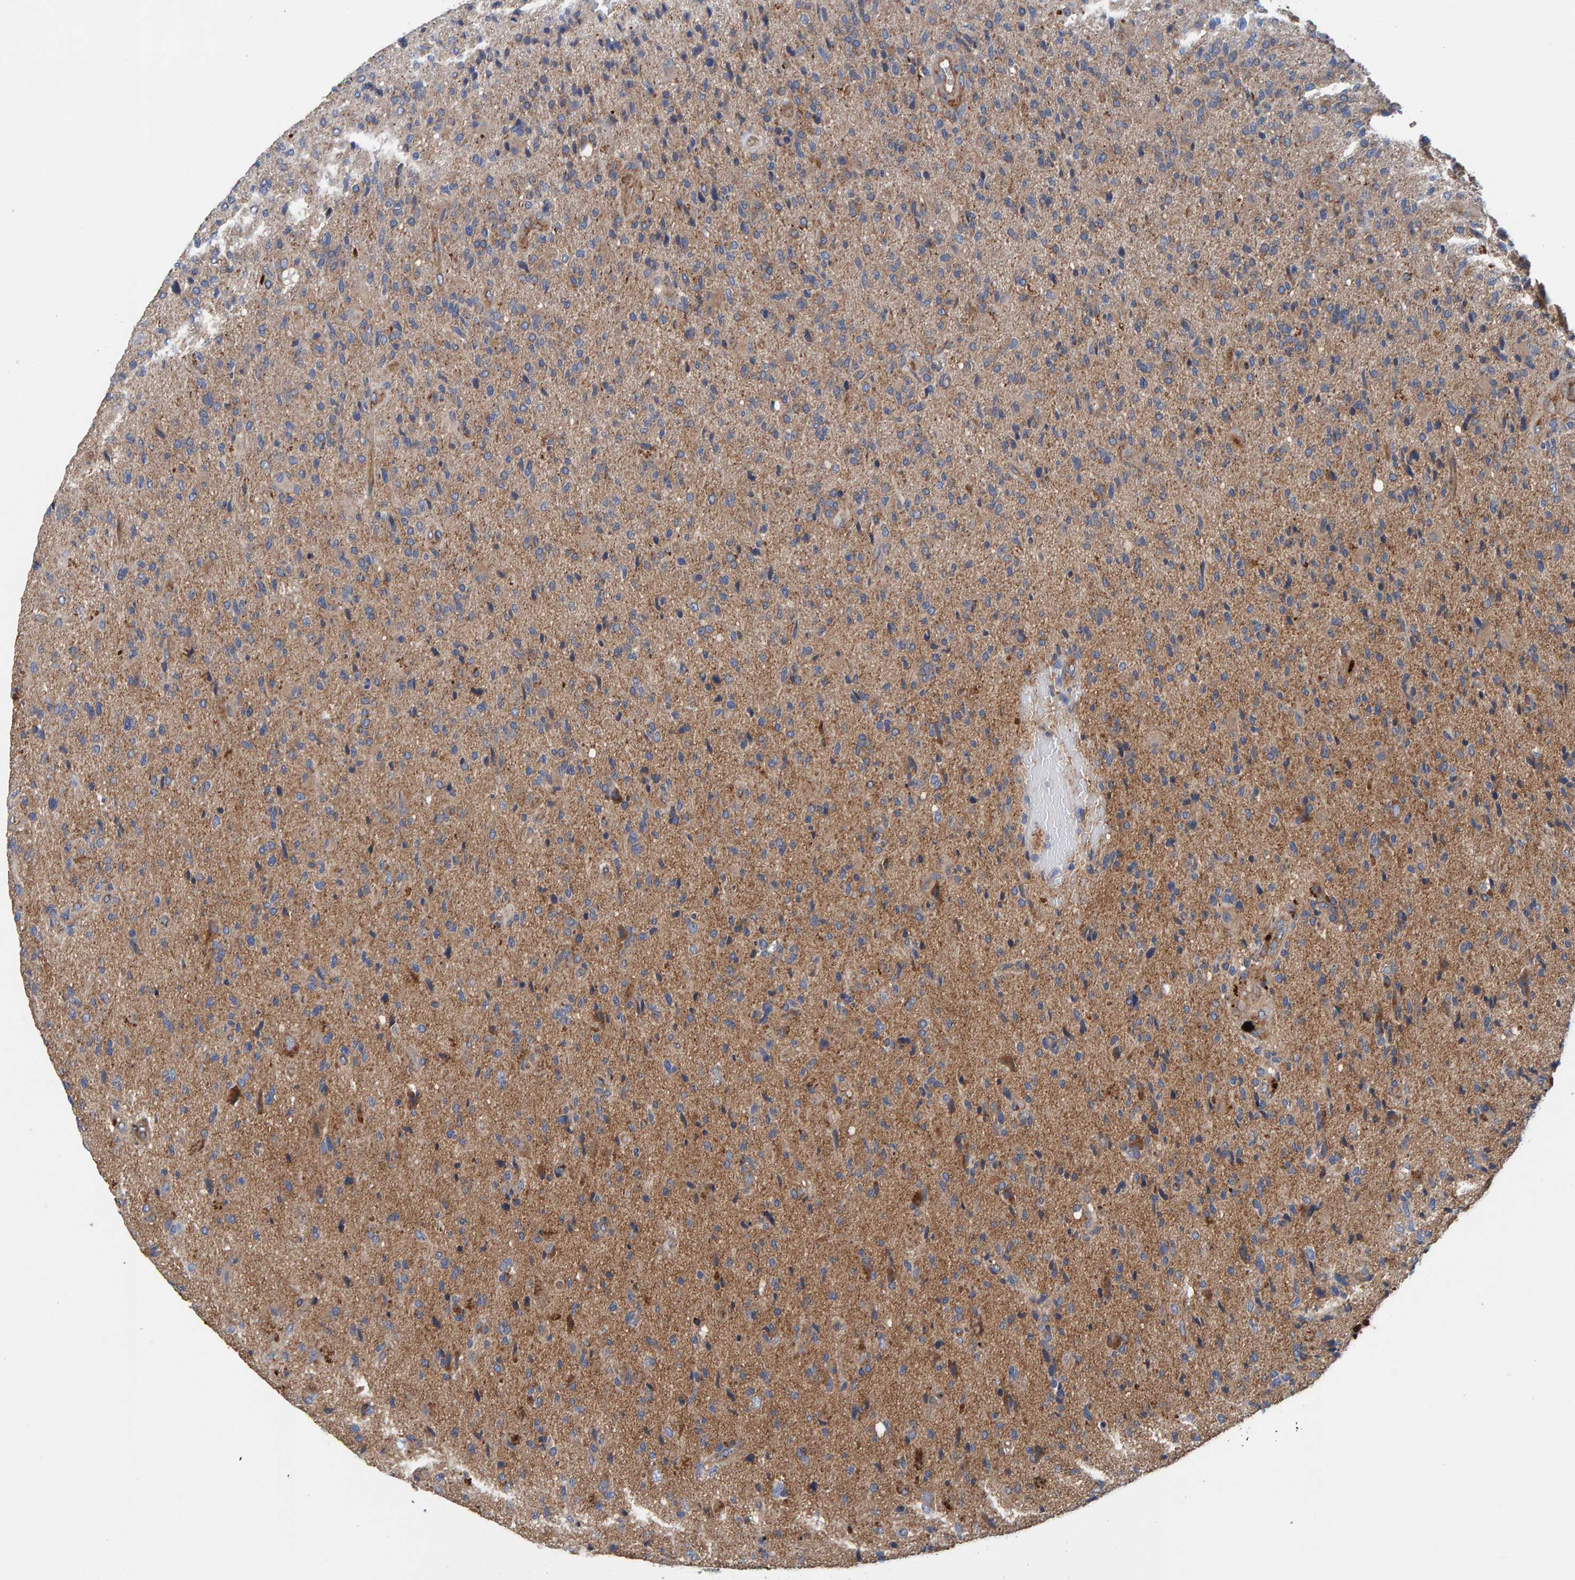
{"staining": {"intensity": "weak", "quantity": ">75%", "location": "cytoplasmic/membranous"}, "tissue": "glioma", "cell_type": "Tumor cells", "image_type": "cancer", "snomed": [{"axis": "morphology", "description": "Glioma, malignant, High grade"}, {"axis": "topography", "description": "Brain"}], "caption": "About >75% of tumor cells in human glioma exhibit weak cytoplasmic/membranous protein expression as visualized by brown immunohistochemical staining.", "gene": "MKLN1", "patient": {"sex": "male", "age": 72}}